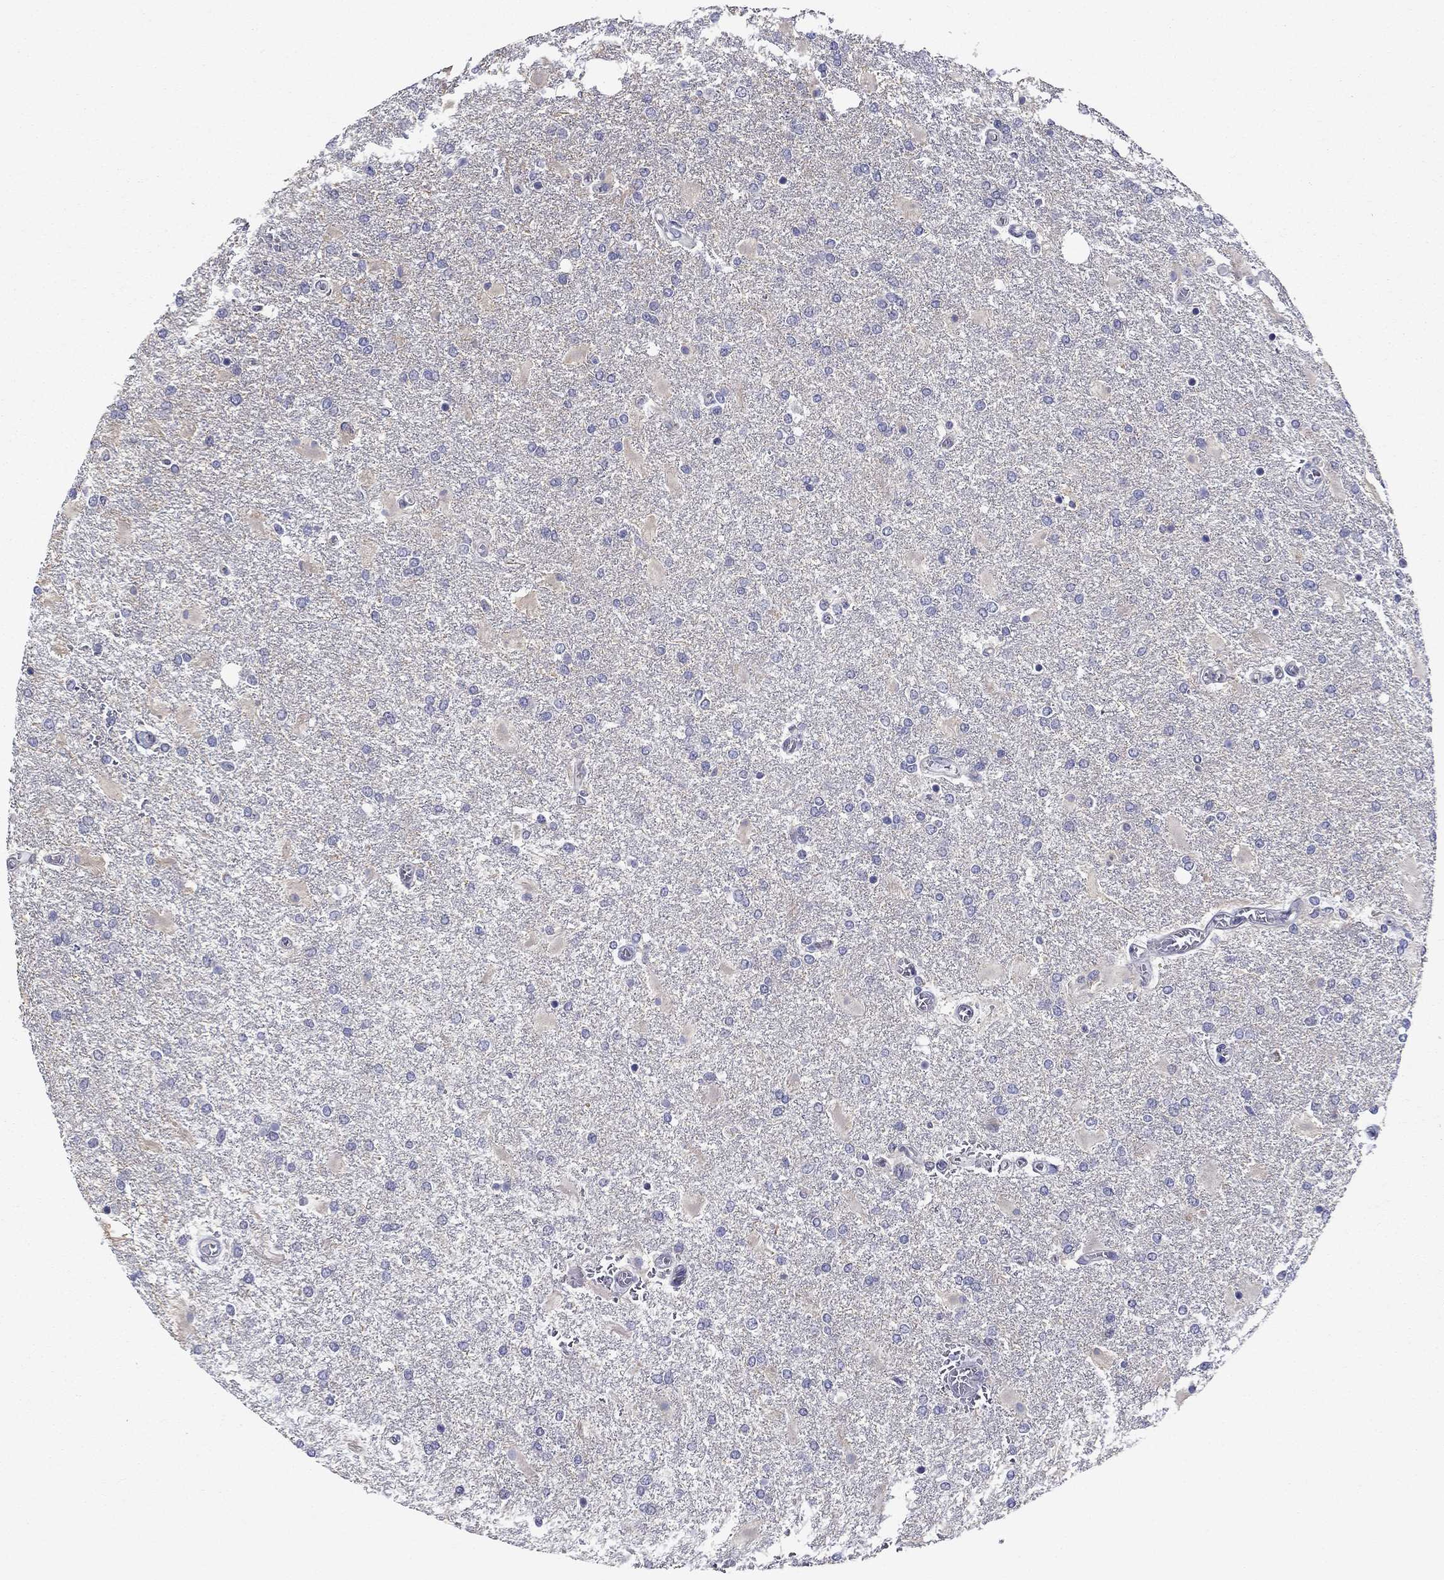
{"staining": {"intensity": "negative", "quantity": "none", "location": "none"}, "tissue": "glioma", "cell_type": "Tumor cells", "image_type": "cancer", "snomed": [{"axis": "morphology", "description": "Glioma, malignant, High grade"}, {"axis": "topography", "description": "Cerebral cortex"}], "caption": "Tumor cells show no significant protein expression in high-grade glioma (malignant).", "gene": "SPATA7", "patient": {"sex": "male", "age": 79}}